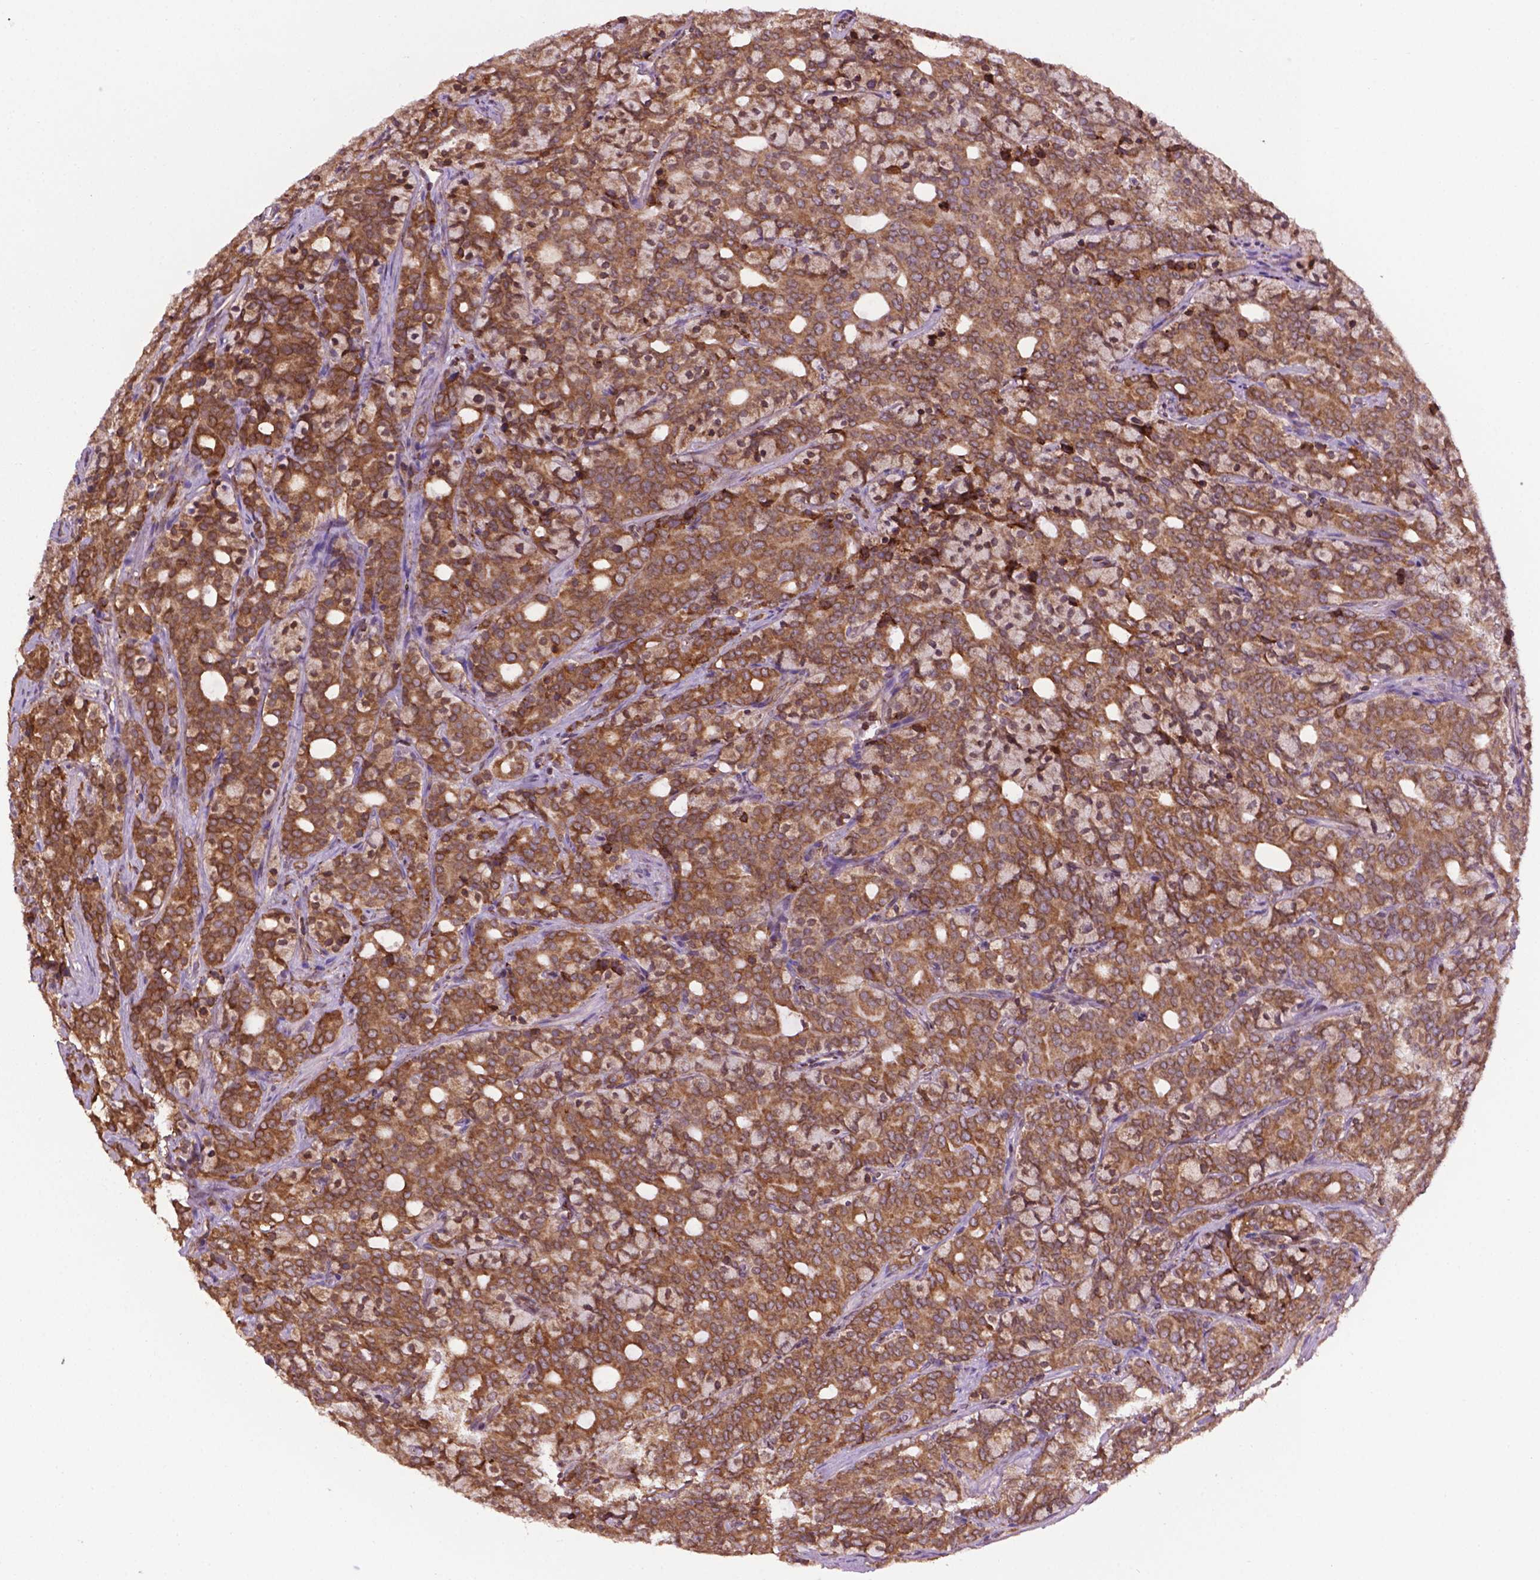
{"staining": {"intensity": "moderate", "quantity": ">75%", "location": "cytoplasmic/membranous"}, "tissue": "prostate cancer", "cell_type": "Tumor cells", "image_type": "cancer", "snomed": [{"axis": "morphology", "description": "Adenocarcinoma, High grade"}, {"axis": "topography", "description": "Prostate"}], "caption": "A brown stain labels moderate cytoplasmic/membranous staining of a protein in adenocarcinoma (high-grade) (prostate) tumor cells.", "gene": "GANAB", "patient": {"sex": "male", "age": 84}}